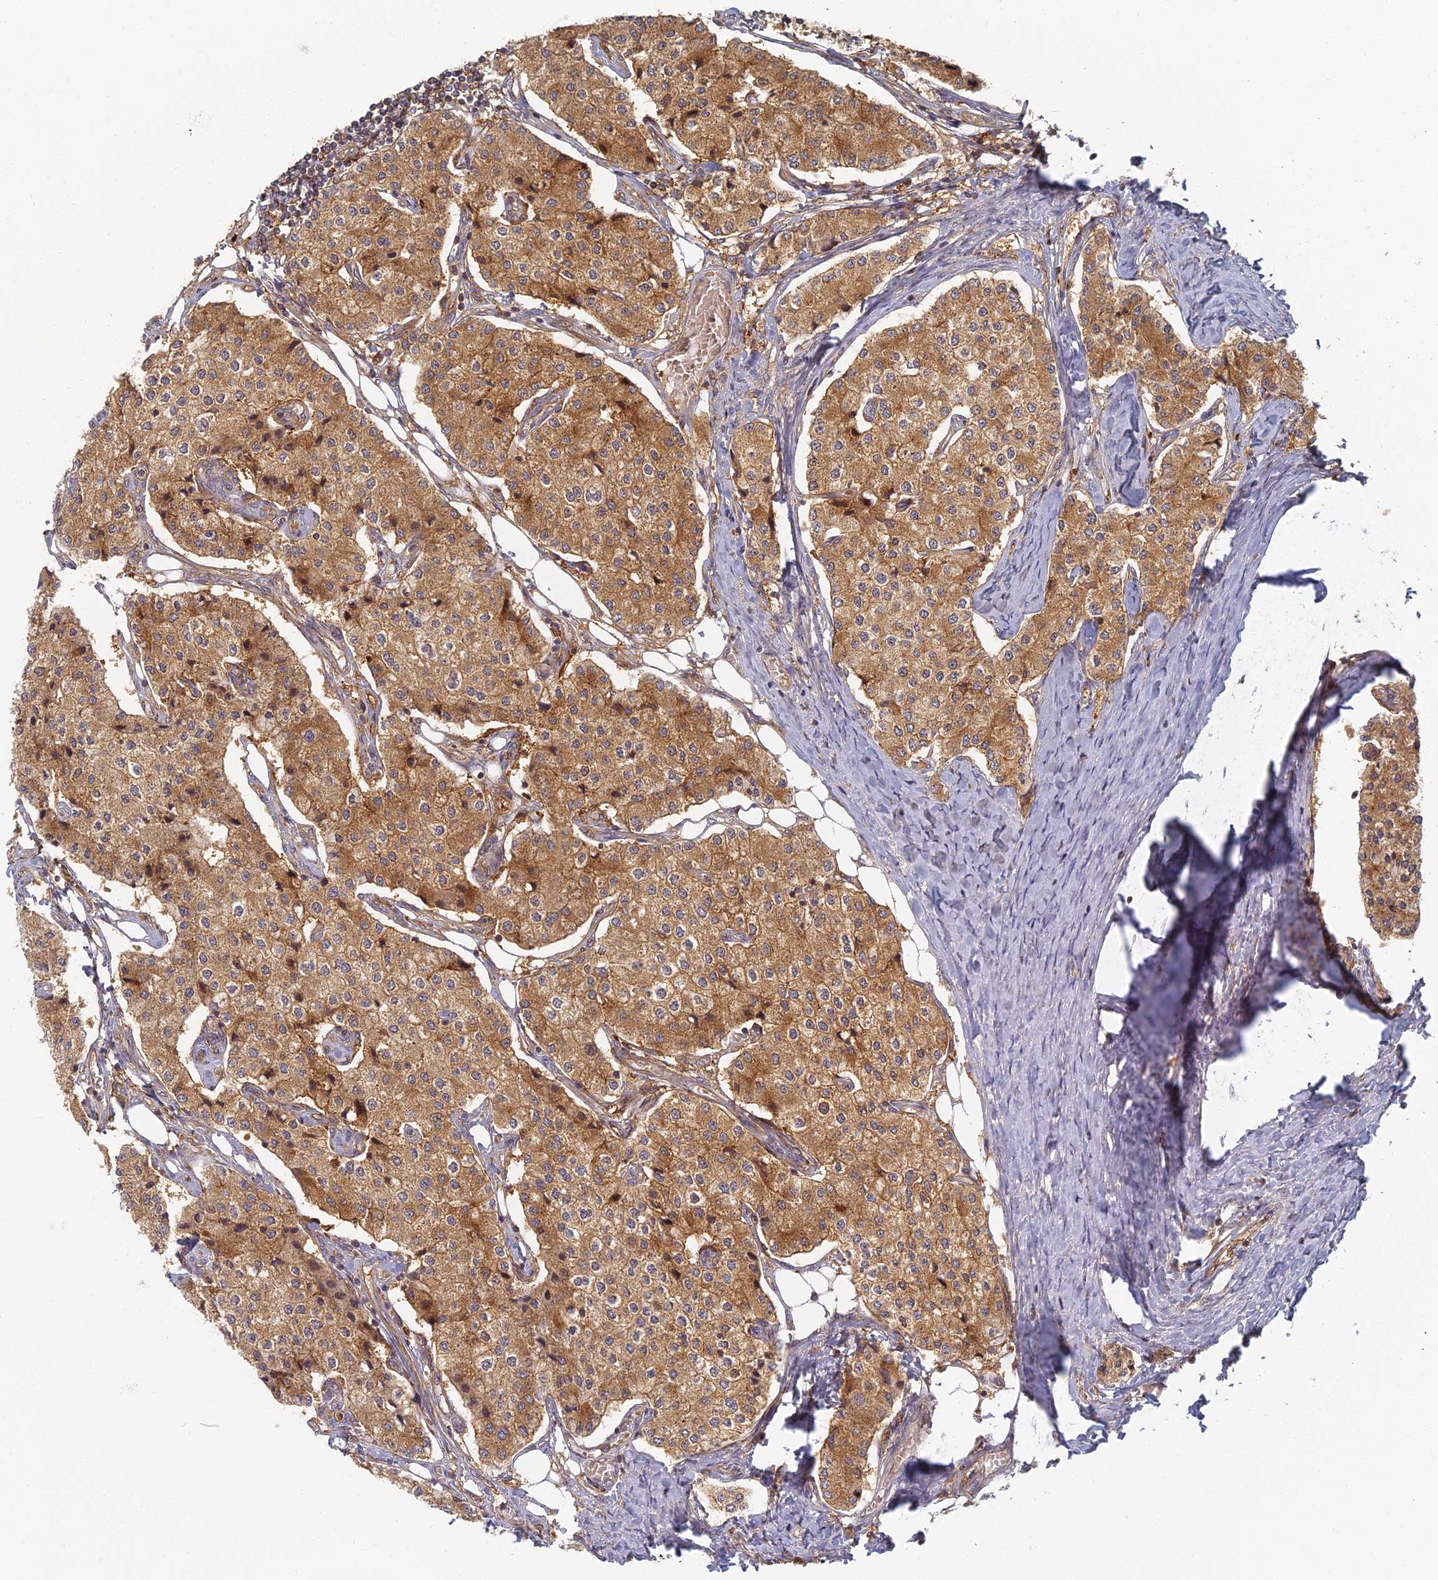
{"staining": {"intensity": "moderate", "quantity": ">75%", "location": "cytoplasmic/membranous"}, "tissue": "carcinoid", "cell_type": "Tumor cells", "image_type": "cancer", "snomed": [{"axis": "morphology", "description": "Carcinoid, malignant, NOS"}, {"axis": "topography", "description": "Colon"}], "caption": "A high-resolution histopathology image shows immunohistochemistry staining of carcinoid (malignant), which exhibits moderate cytoplasmic/membranous positivity in approximately >75% of tumor cells. The protein of interest is shown in brown color, while the nuclei are stained blue.", "gene": "INO80D", "patient": {"sex": "female", "age": 52}}